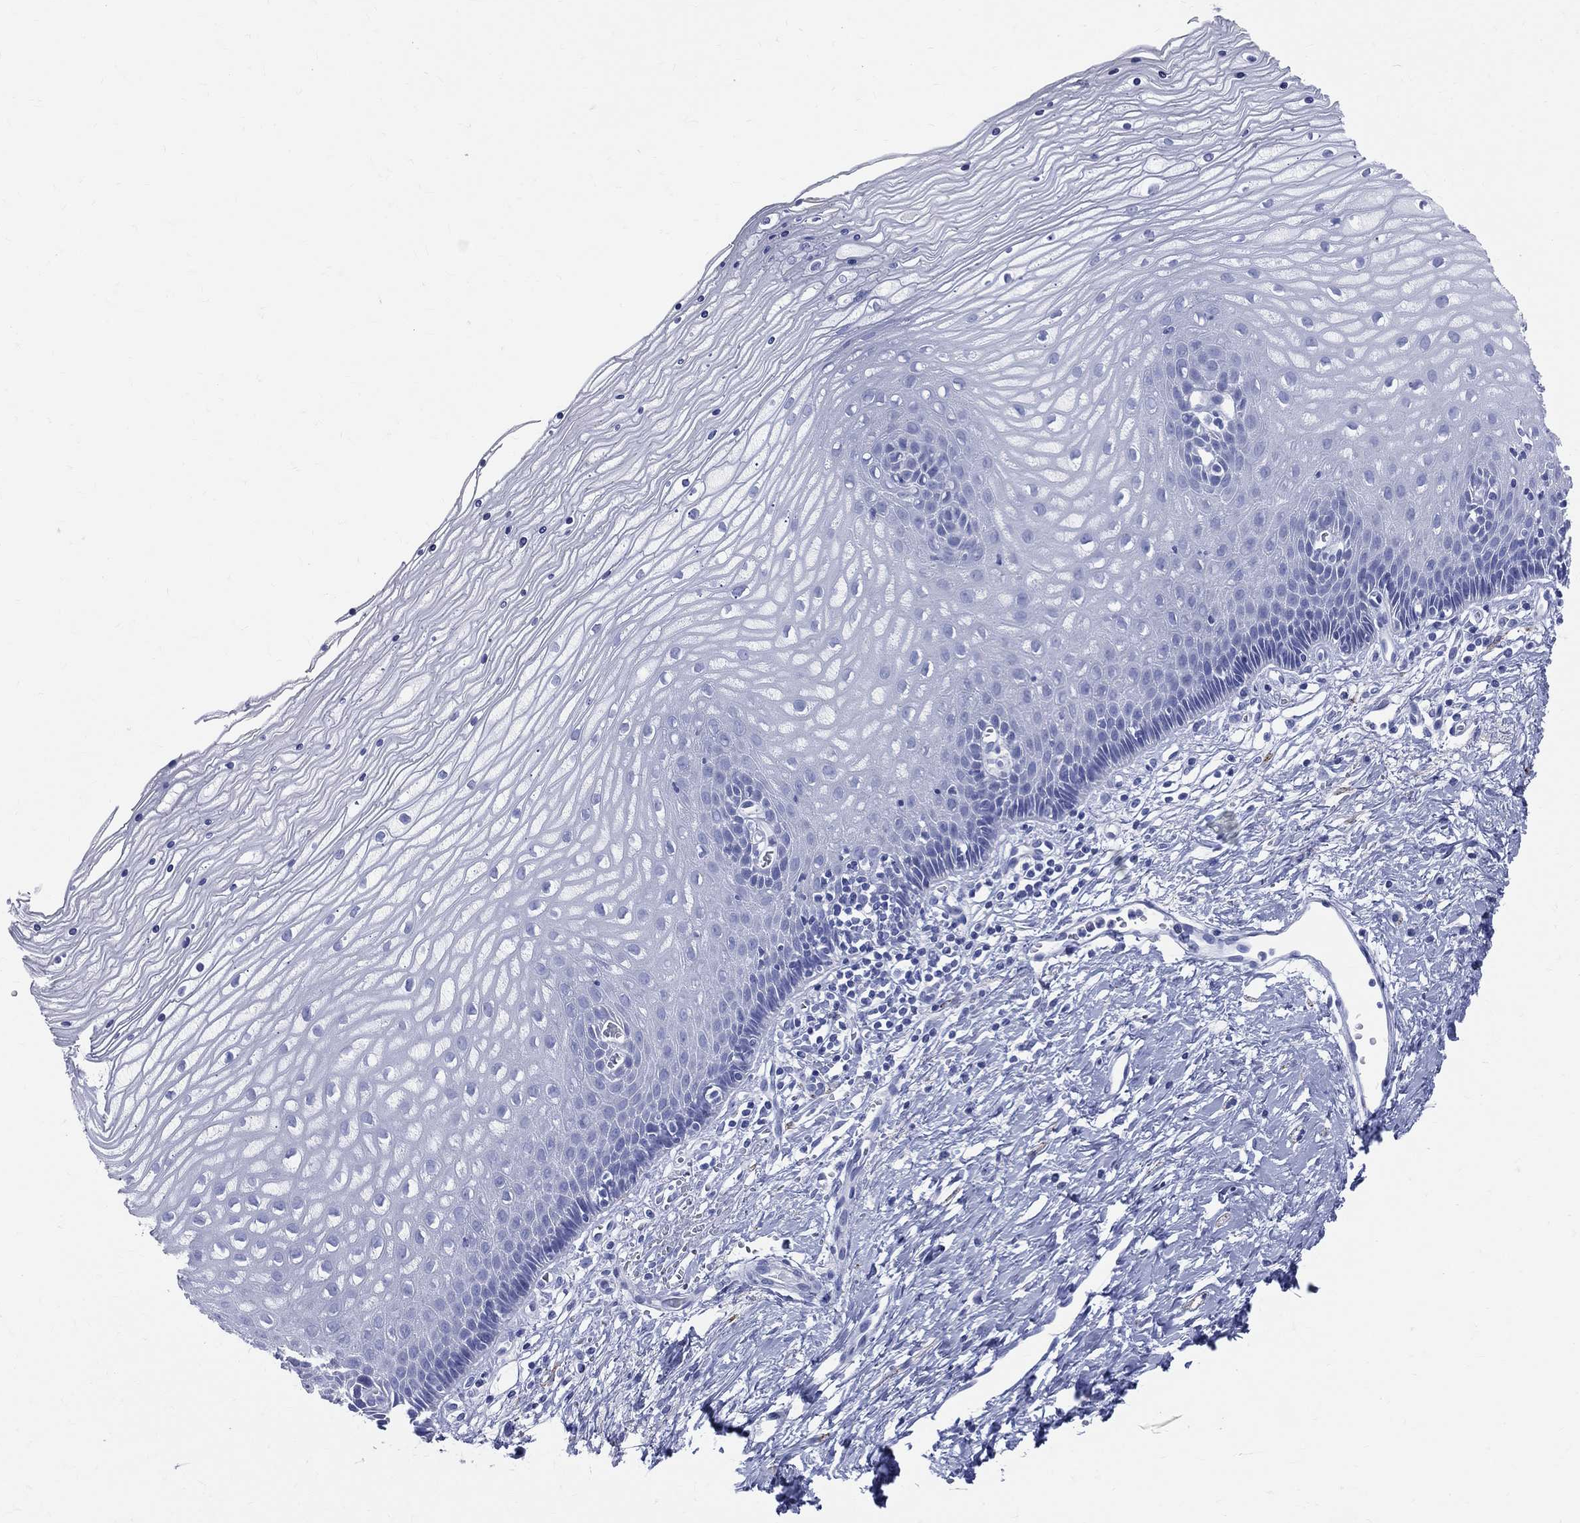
{"staining": {"intensity": "negative", "quantity": "none", "location": "none"}, "tissue": "cervix", "cell_type": "Glandular cells", "image_type": "normal", "snomed": [{"axis": "morphology", "description": "Normal tissue, NOS"}, {"axis": "topography", "description": "Cervix"}], "caption": "Cervix stained for a protein using immunohistochemistry exhibits no positivity glandular cells.", "gene": "SYP", "patient": {"sex": "female", "age": 35}}